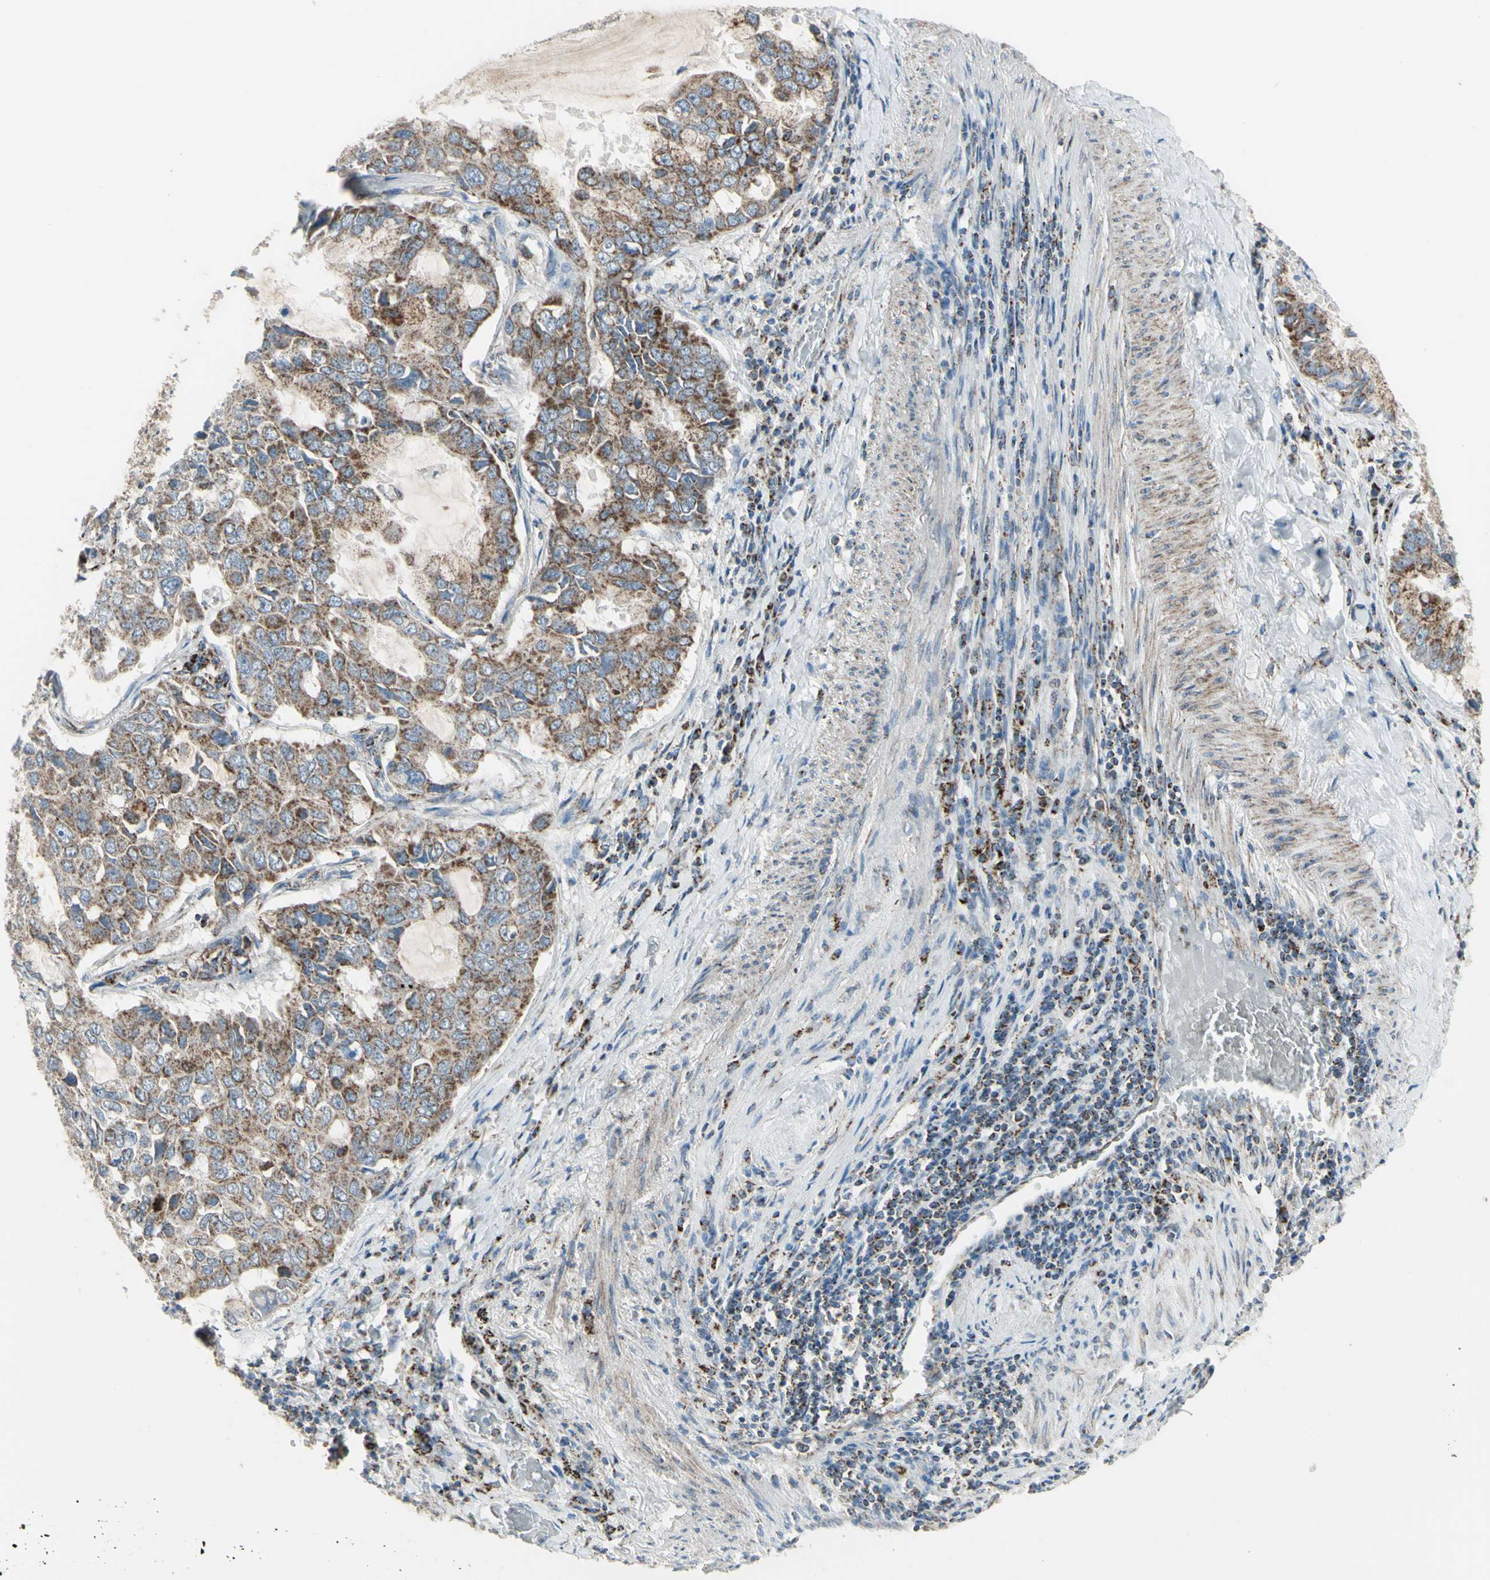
{"staining": {"intensity": "weak", "quantity": "25%-75%", "location": "cytoplasmic/membranous"}, "tissue": "lung cancer", "cell_type": "Tumor cells", "image_type": "cancer", "snomed": [{"axis": "morphology", "description": "Adenocarcinoma, NOS"}, {"axis": "topography", "description": "Lung"}], "caption": "A photomicrograph of human adenocarcinoma (lung) stained for a protein shows weak cytoplasmic/membranous brown staining in tumor cells.", "gene": "FAM171B", "patient": {"sex": "male", "age": 64}}